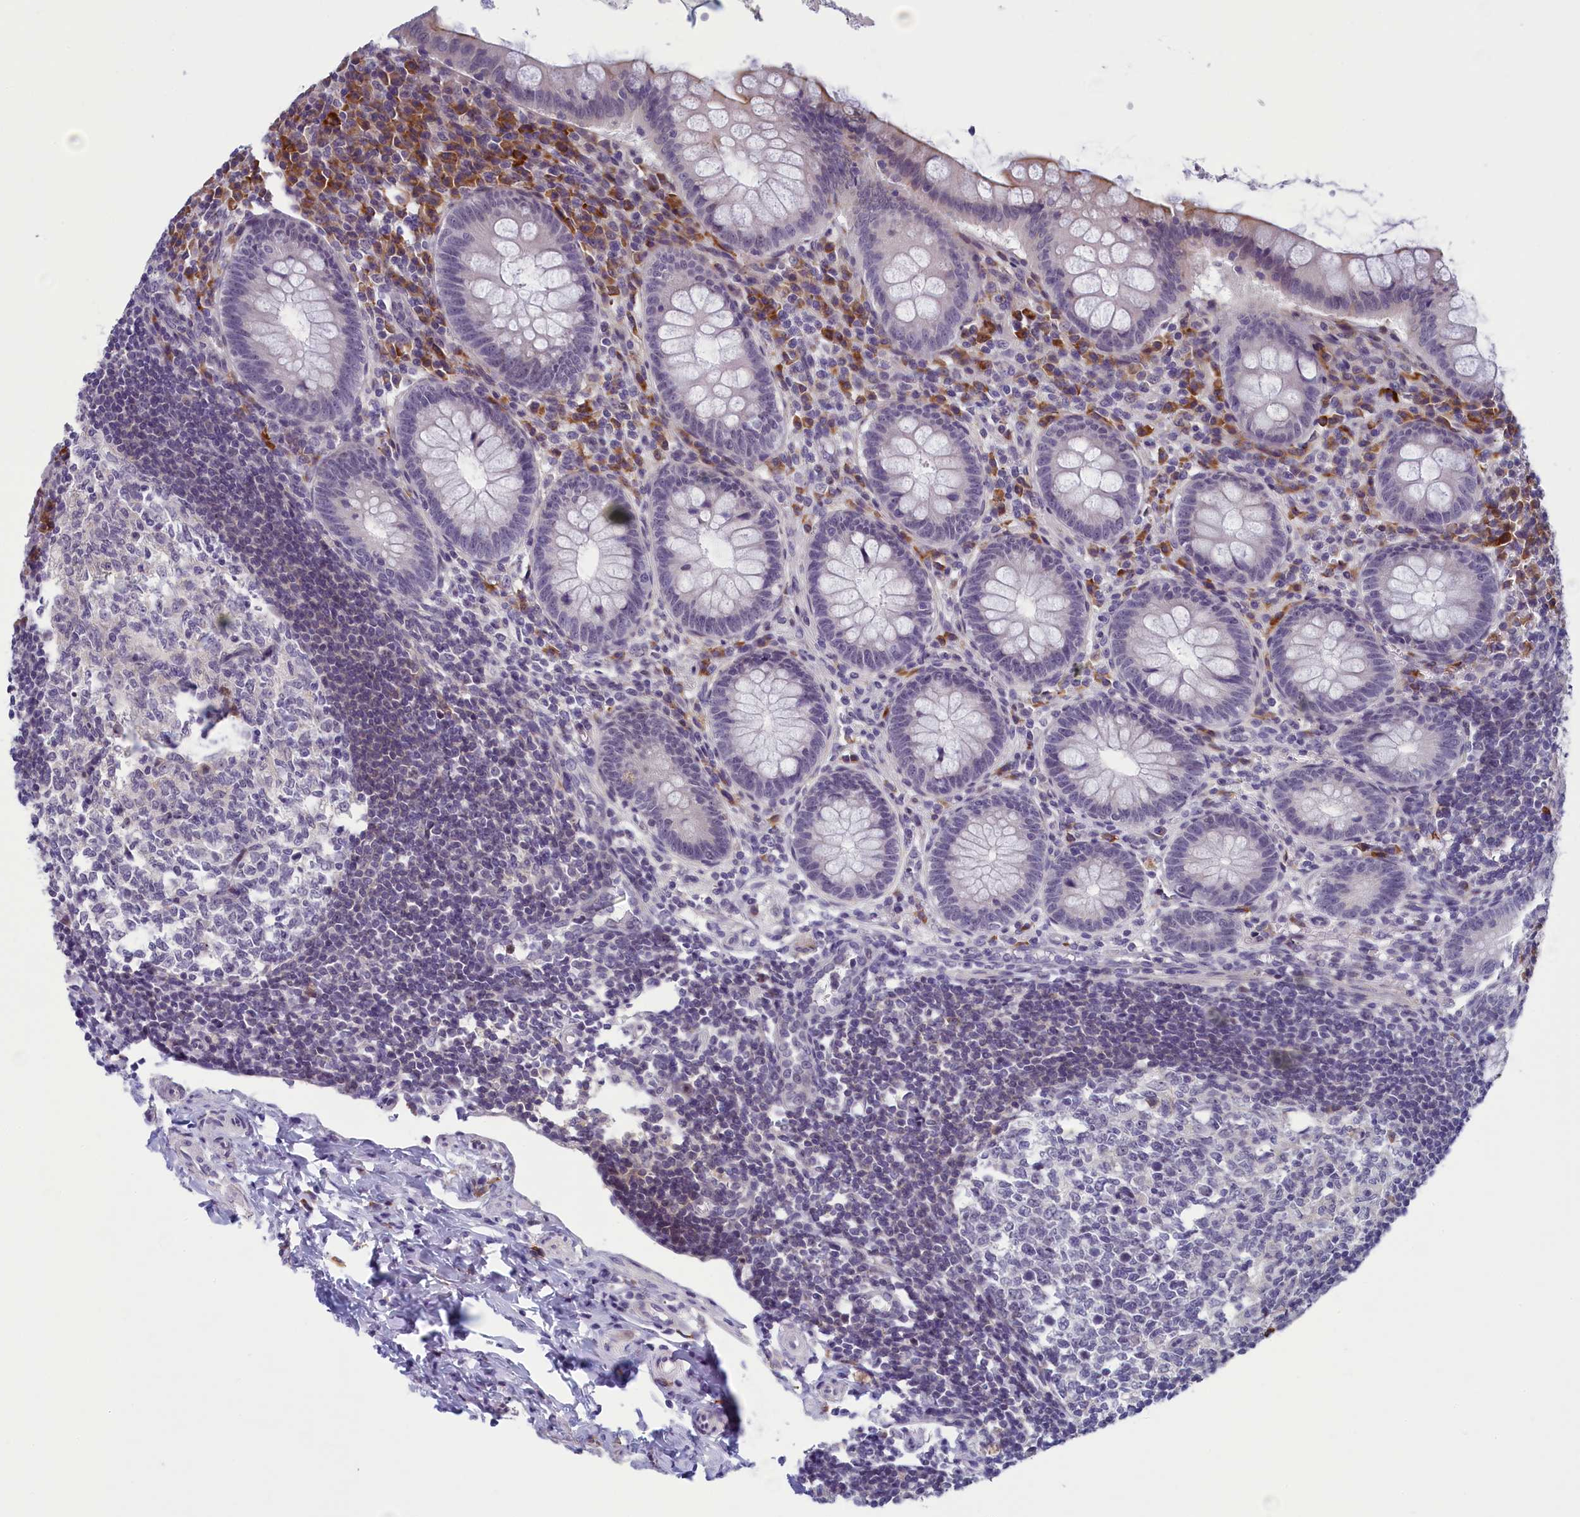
{"staining": {"intensity": "weak", "quantity": "25%-75%", "location": "cytoplasmic/membranous"}, "tissue": "appendix", "cell_type": "Glandular cells", "image_type": "normal", "snomed": [{"axis": "morphology", "description": "Normal tissue, NOS"}, {"axis": "topography", "description": "Appendix"}], "caption": "A photomicrograph showing weak cytoplasmic/membranous staining in approximately 25%-75% of glandular cells in benign appendix, as visualized by brown immunohistochemical staining.", "gene": "CNEP1R1", "patient": {"sex": "female", "age": 33}}